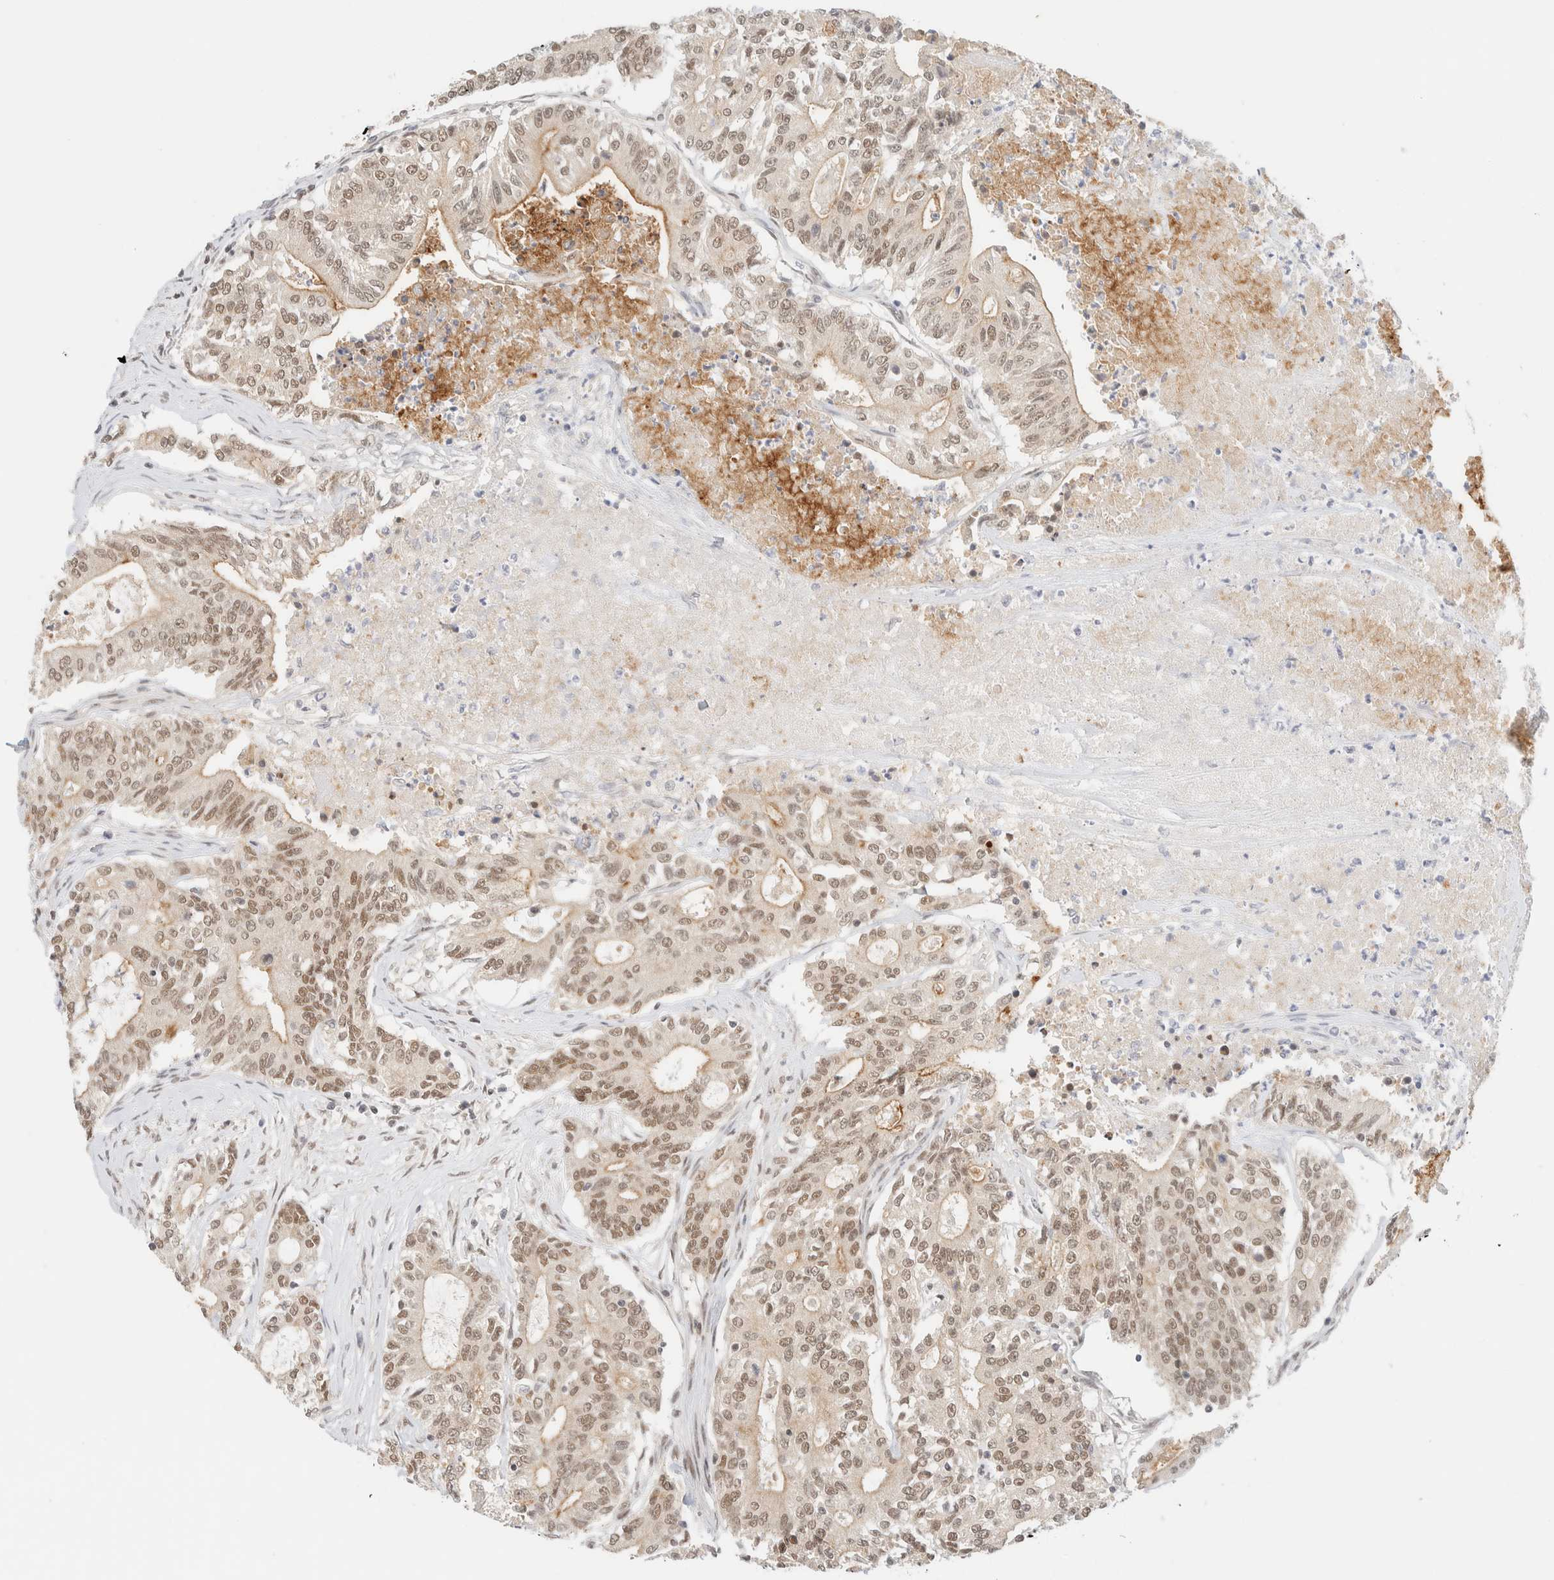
{"staining": {"intensity": "weak", "quantity": "25%-75%", "location": "cytoplasmic/membranous,nuclear"}, "tissue": "colorectal cancer", "cell_type": "Tumor cells", "image_type": "cancer", "snomed": [{"axis": "morphology", "description": "Adenocarcinoma, NOS"}, {"axis": "topography", "description": "Colon"}], "caption": "Protein staining reveals weak cytoplasmic/membranous and nuclear expression in about 25%-75% of tumor cells in colorectal cancer (adenocarcinoma). Nuclei are stained in blue.", "gene": "PYGO2", "patient": {"sex": "female", "age": 77}}